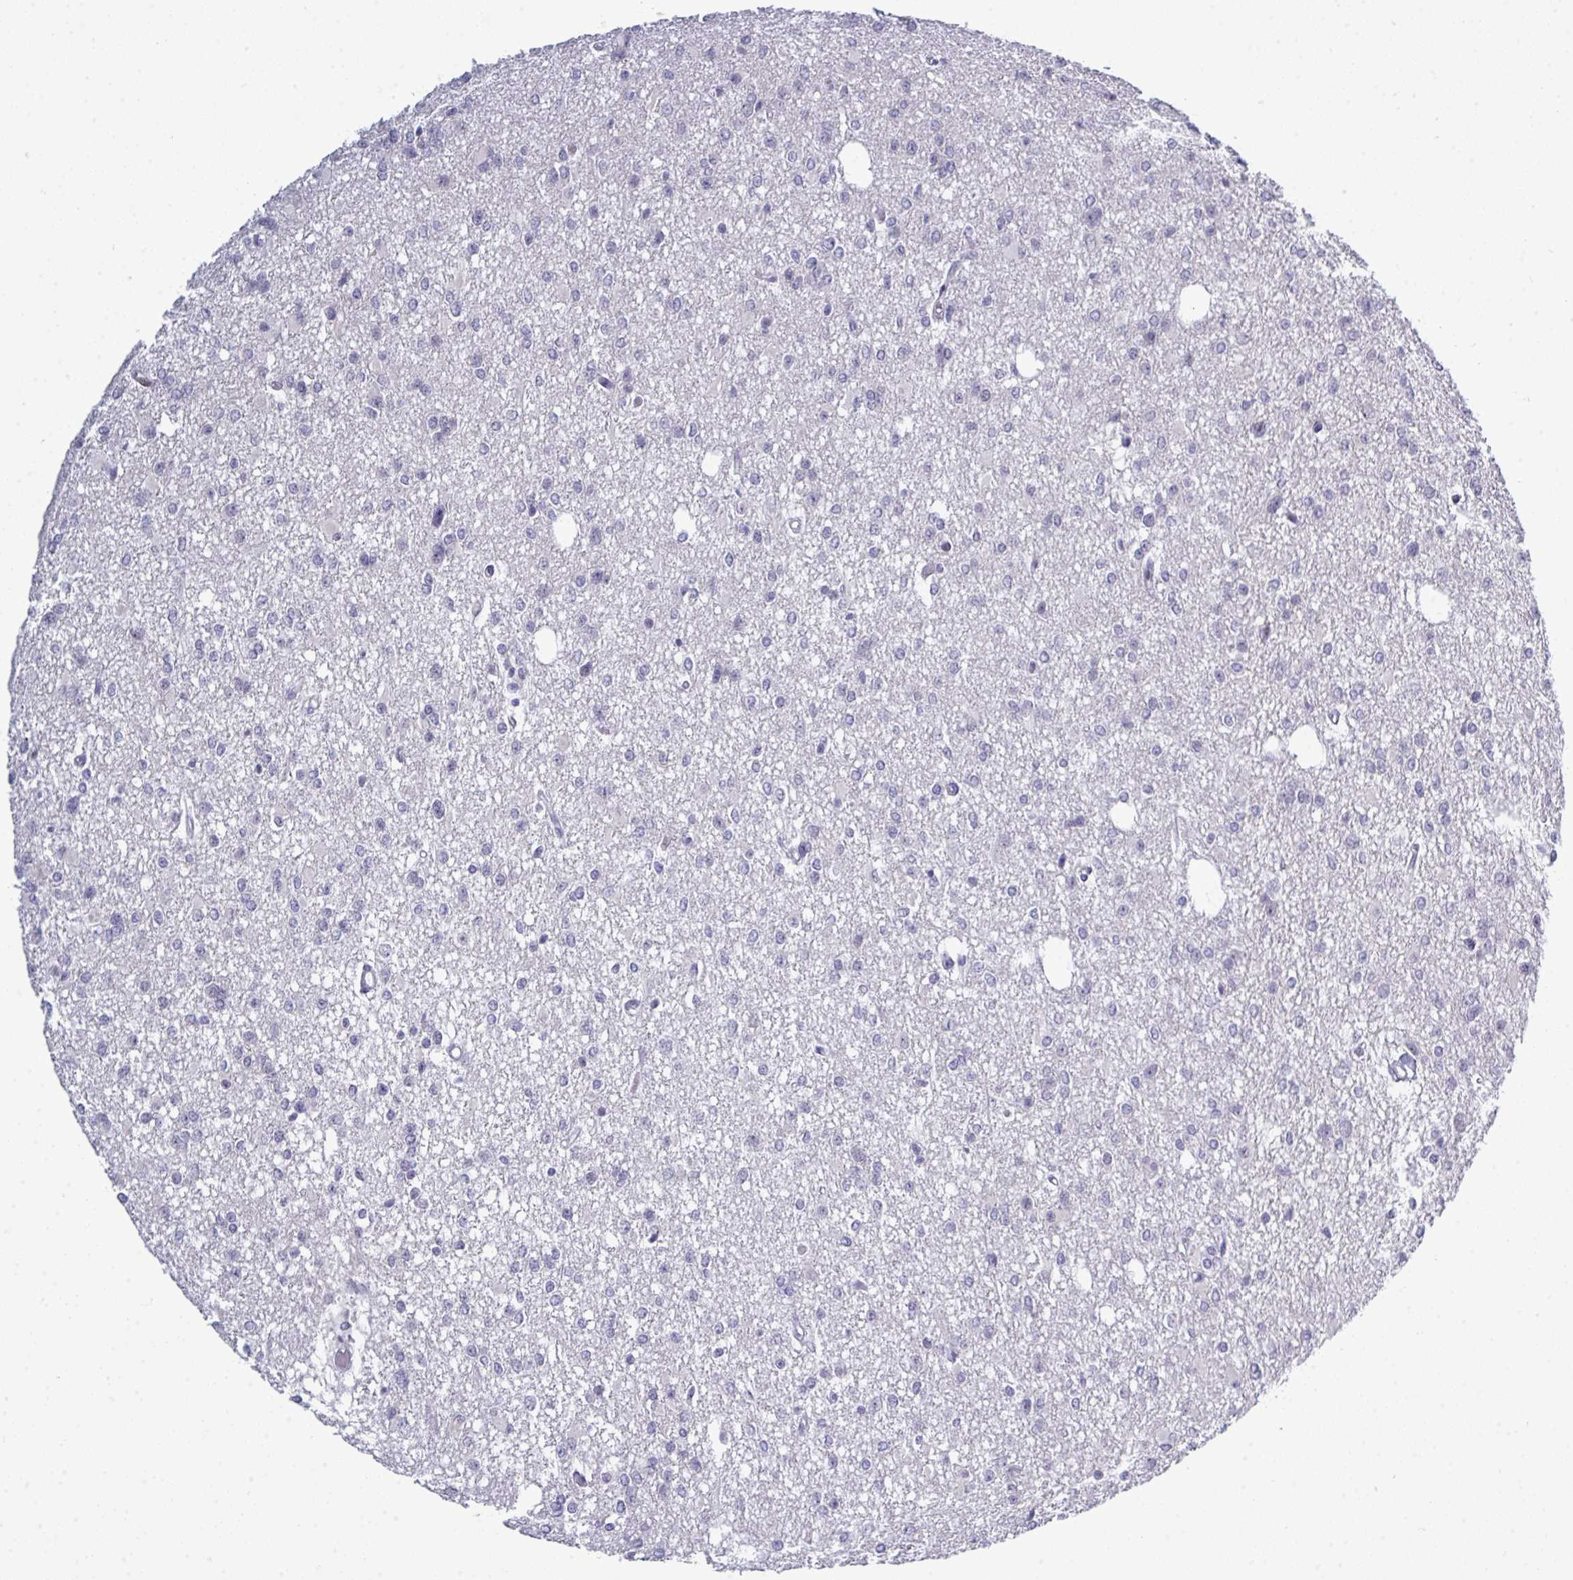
{"staining": {"intensity": "negative", "quantity": "none", "location": "none"}, "tissue": "glioma", "cell_type": "Tumor cells", "image_type": "cancer", "snomed": [{"axis": "morphology", "description": "Glioma, malignant, Low grade"}, {"axis": "topography", "description": "Brain"}], "caption": "This photomicrograph is of malignant low-grade glioma stained with IHC to label a protein in brown with the nuclei are counter-stained blue. There is no staining in tumor cells.", "gene": "TAB1", "patient": {"sex": "male", "age": 26}}